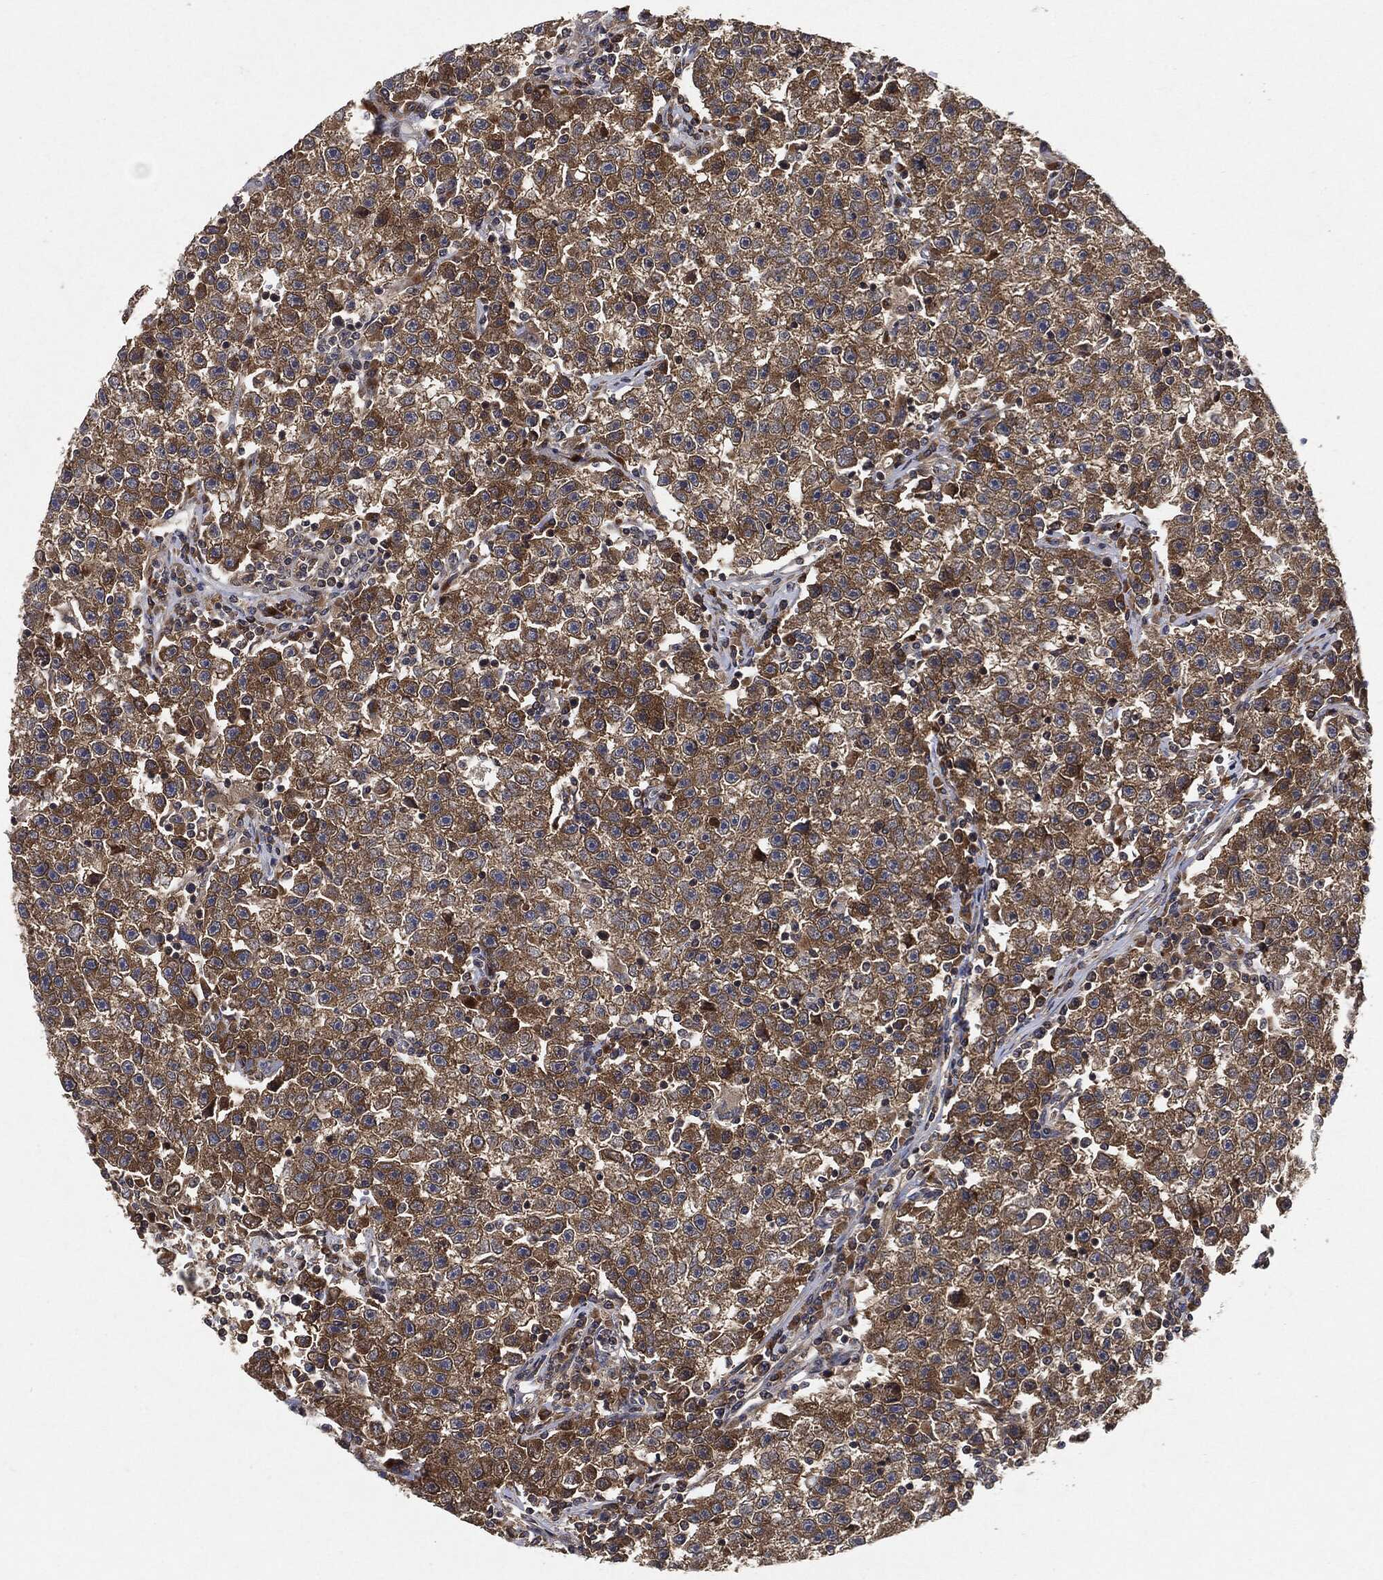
{"staining": {"intensity": "moderate", "quantity": ">75%", "location": "cytoplasmic/membranous"}, "tissue": "testis cancer", "cell_type": "Tumor cells", "image_type": "cancer", "snomed": [{"axis": "morphology", "description": "Seminoma, NOS"}, {"axis": "topography", "description": "Testis"}], "caption": "Human testis cancer (seminoma) stained with a protein marker exhibits moderate staining in tumor cells.", "gene": "BRAF", "patient": {"sex": "male", "age": 22}}